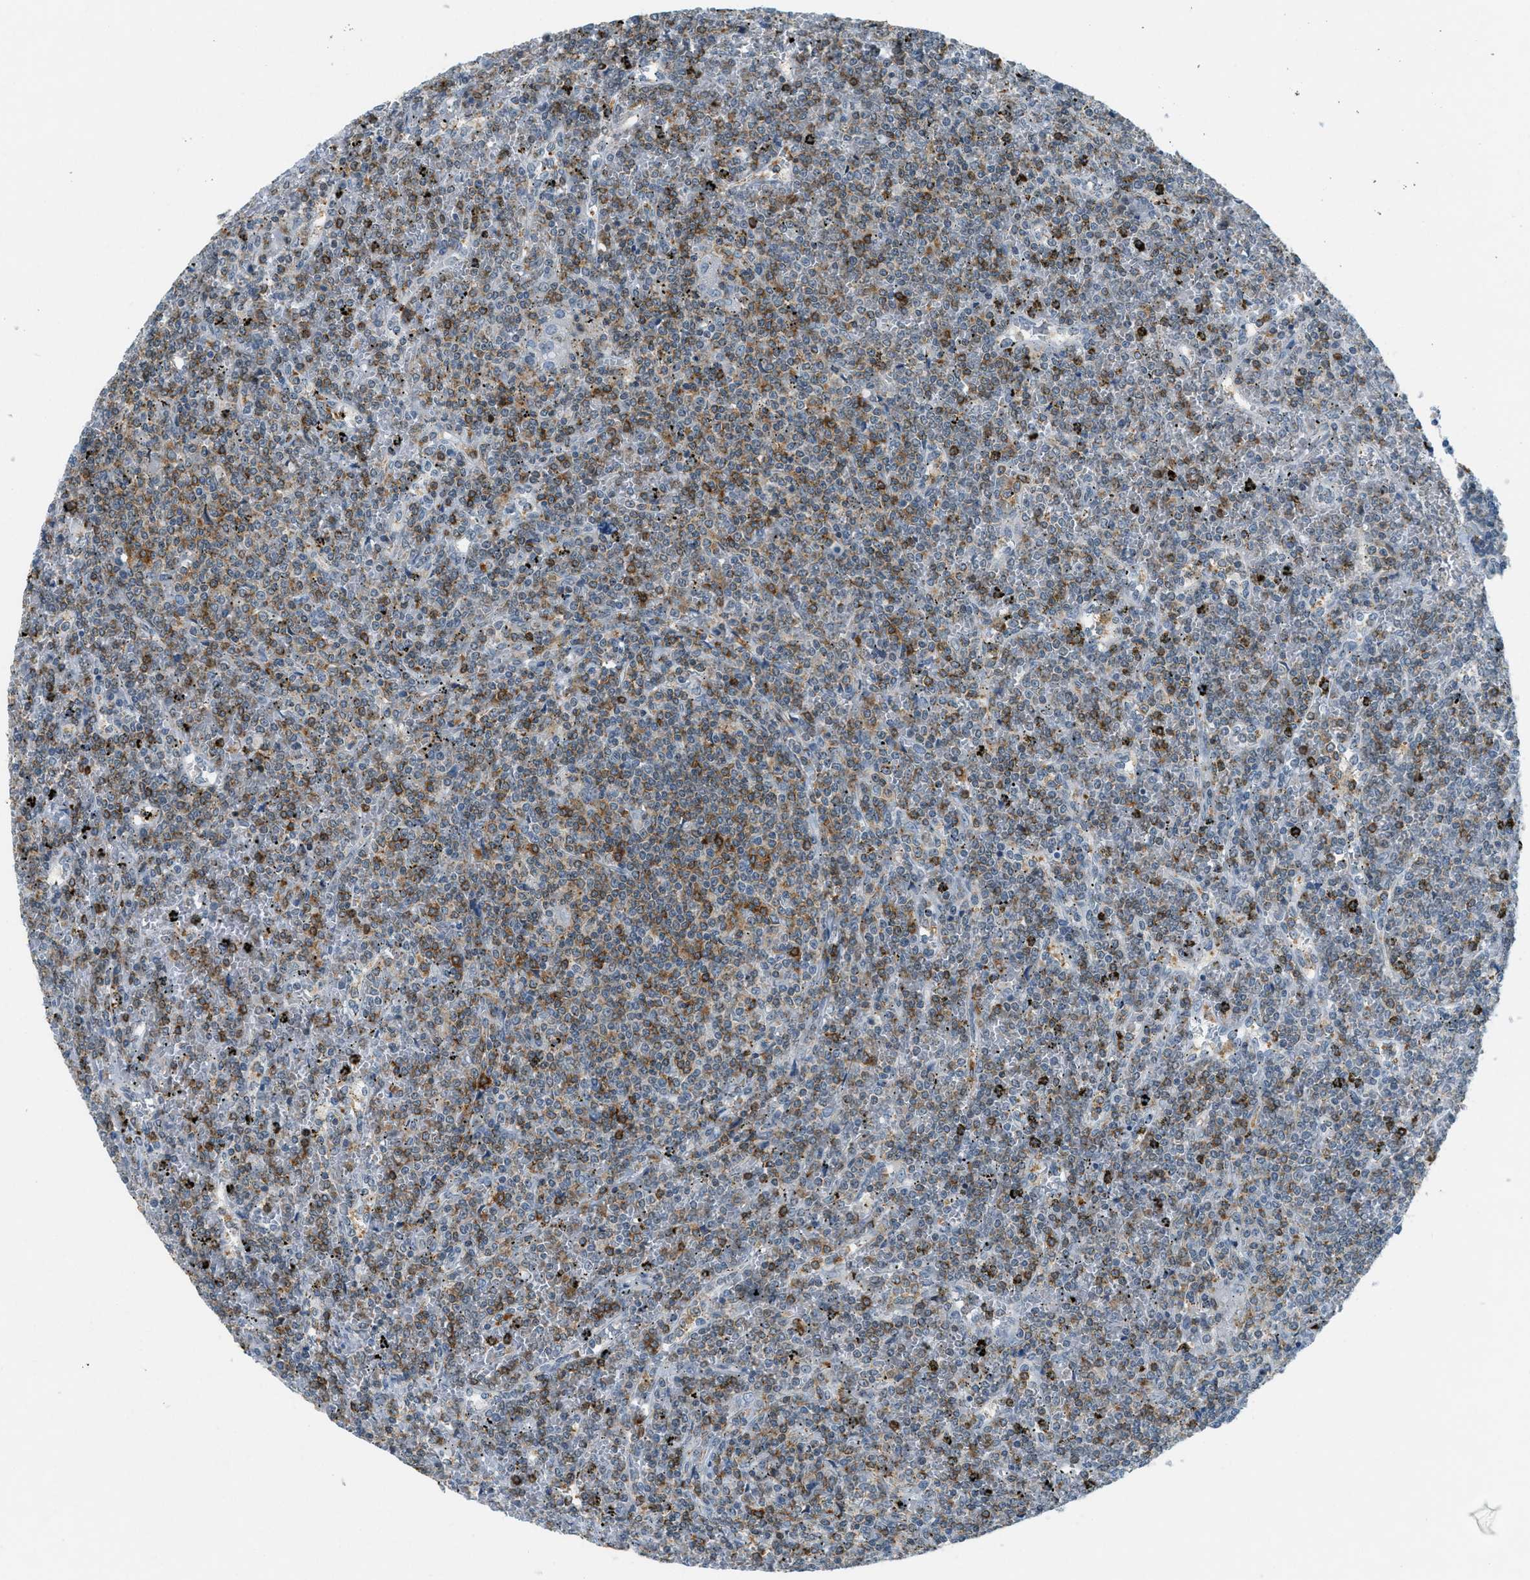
{"staining": {"intensity": "moderate", "quantity": "25%-75%", "location": "cytoplasmic/membranous"}, "tissue": "lymphoma", "cell_type": "Tumor cells", "image_type": "cancer", "snomed": [{"axis": "morphology", "description": "Malignant lymphoma, non-Hodgkin's type, Low grade"}, {"axis": "topography", "description": "Spleen"}], "caption": "Brown immunohistochemical staining in malignant lymphoma, non-Hodgkin's type (low-grade) reveals moderate cytoplasmic/membranous expression in approximately 25%-75% of tumor cells.", "gene": "FYN", "patient": {"sex": "female", "age": 19}}